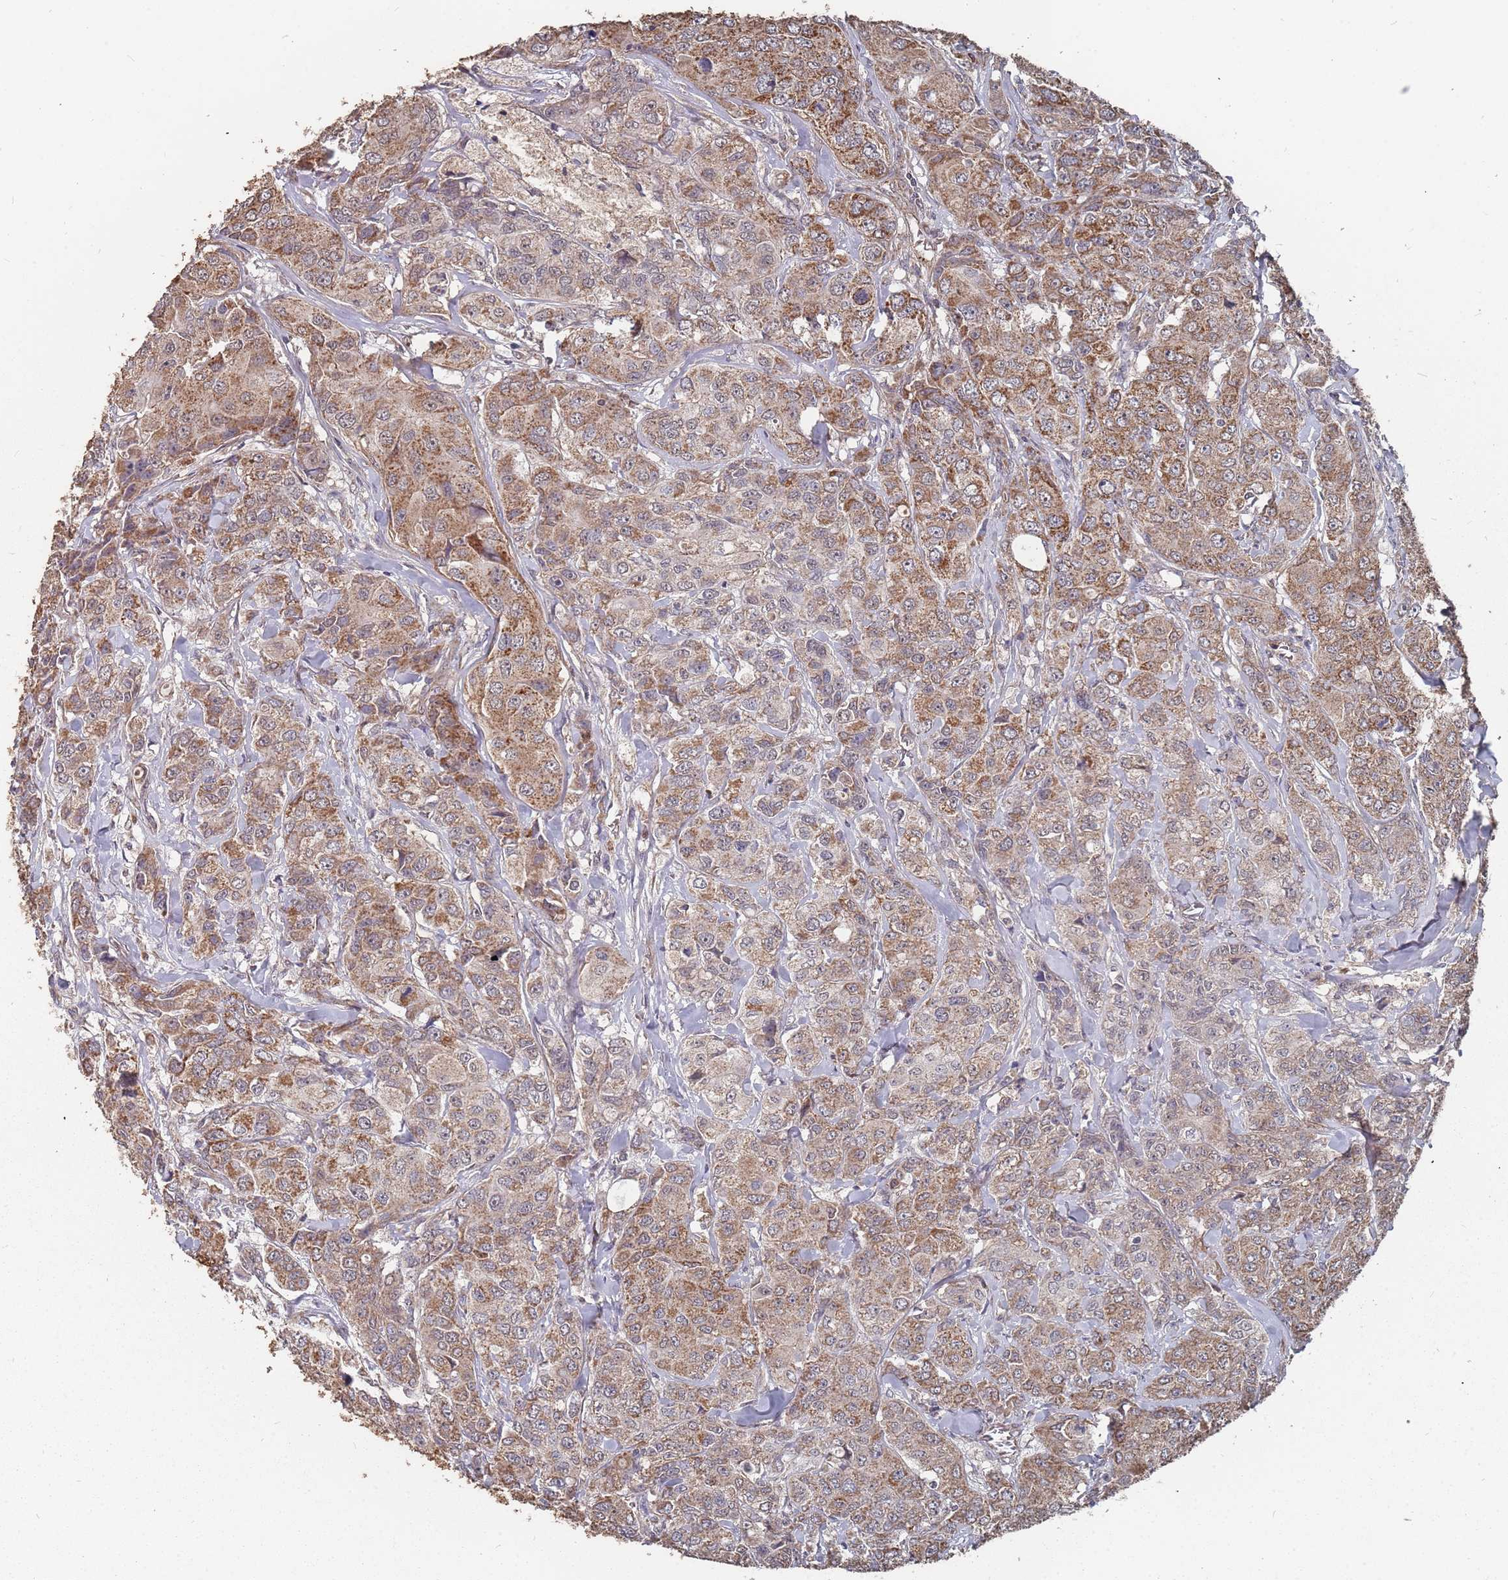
{"staining": {"intensity": "moderate", "quantity": ">75%", "location": "cytoplasmic/membranous"}, "tissue": "breast cancer", "cell_type": "Tumor cells", "image_type": "cancer", "snomed": [{"axis": "morphology", "description": "Duct carcinoma"}, {"axis": "topography", "description": "Breast"}], "caption": "Breast invasive ductal carcinoma stained with immunohistochemistry shows moderate cytoplasmic/membranous positivity in about >75% of tumor cells.", "gene": "PRORP", "patient": {"sex": "female", "age": 43}}